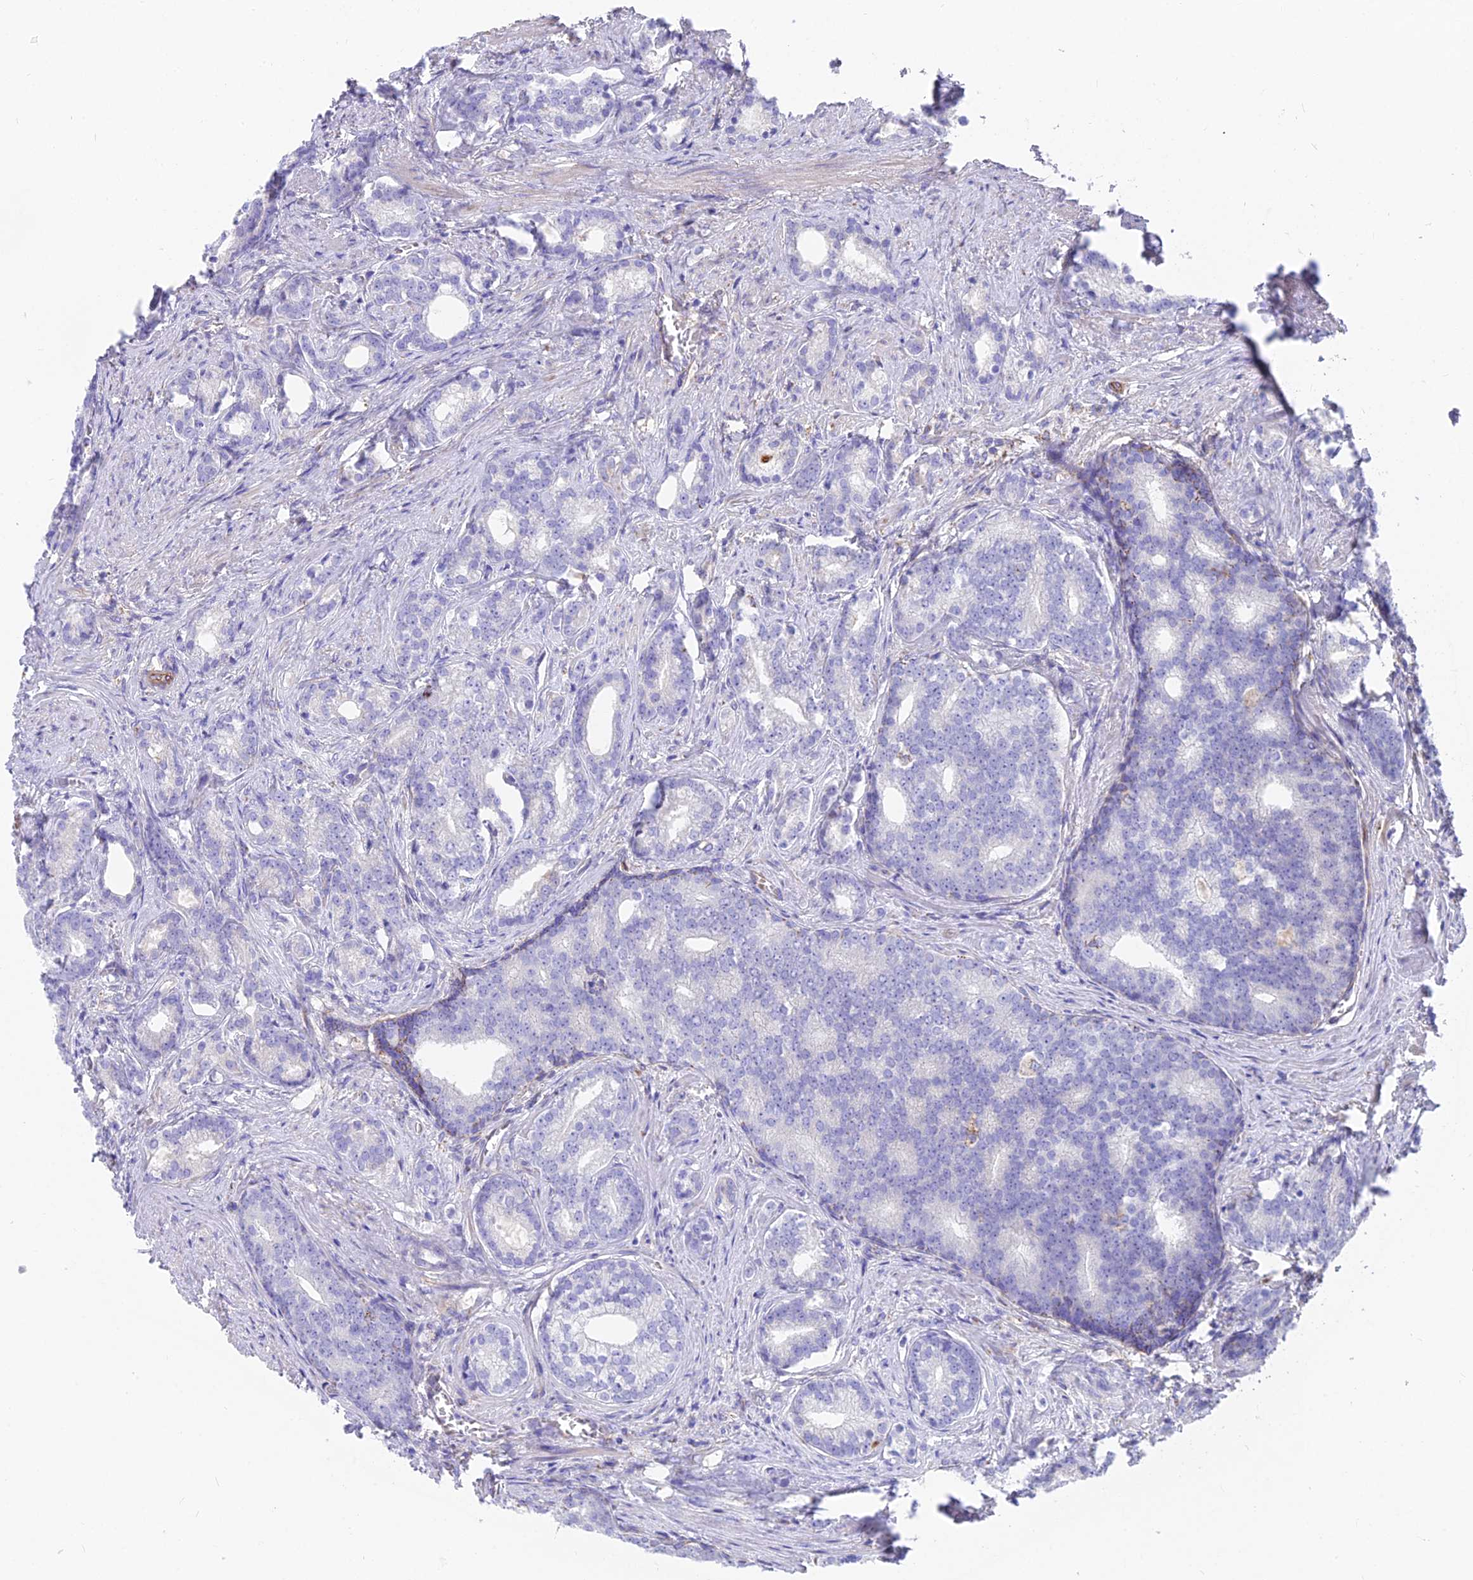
{"staining": {"intensity": "negative", "quantity": "none", "location": "none"}, "tissue": "prostate cancer", "cell_type": "Tumor cells", "image_type": "cancer", "snomed": [{"axis": "morphology", "description": "Adenocarcinoma, Low grade"}, {"axis": "topography", "description": "Prostate"}], "caption": "Immunohistochemistry (IHC) of low-grade adenocarcinoma (prostate) exhibits no staining in tumor cells.", "gene": "TIGD6", "patient": {"sex": "male", "age": 71}}